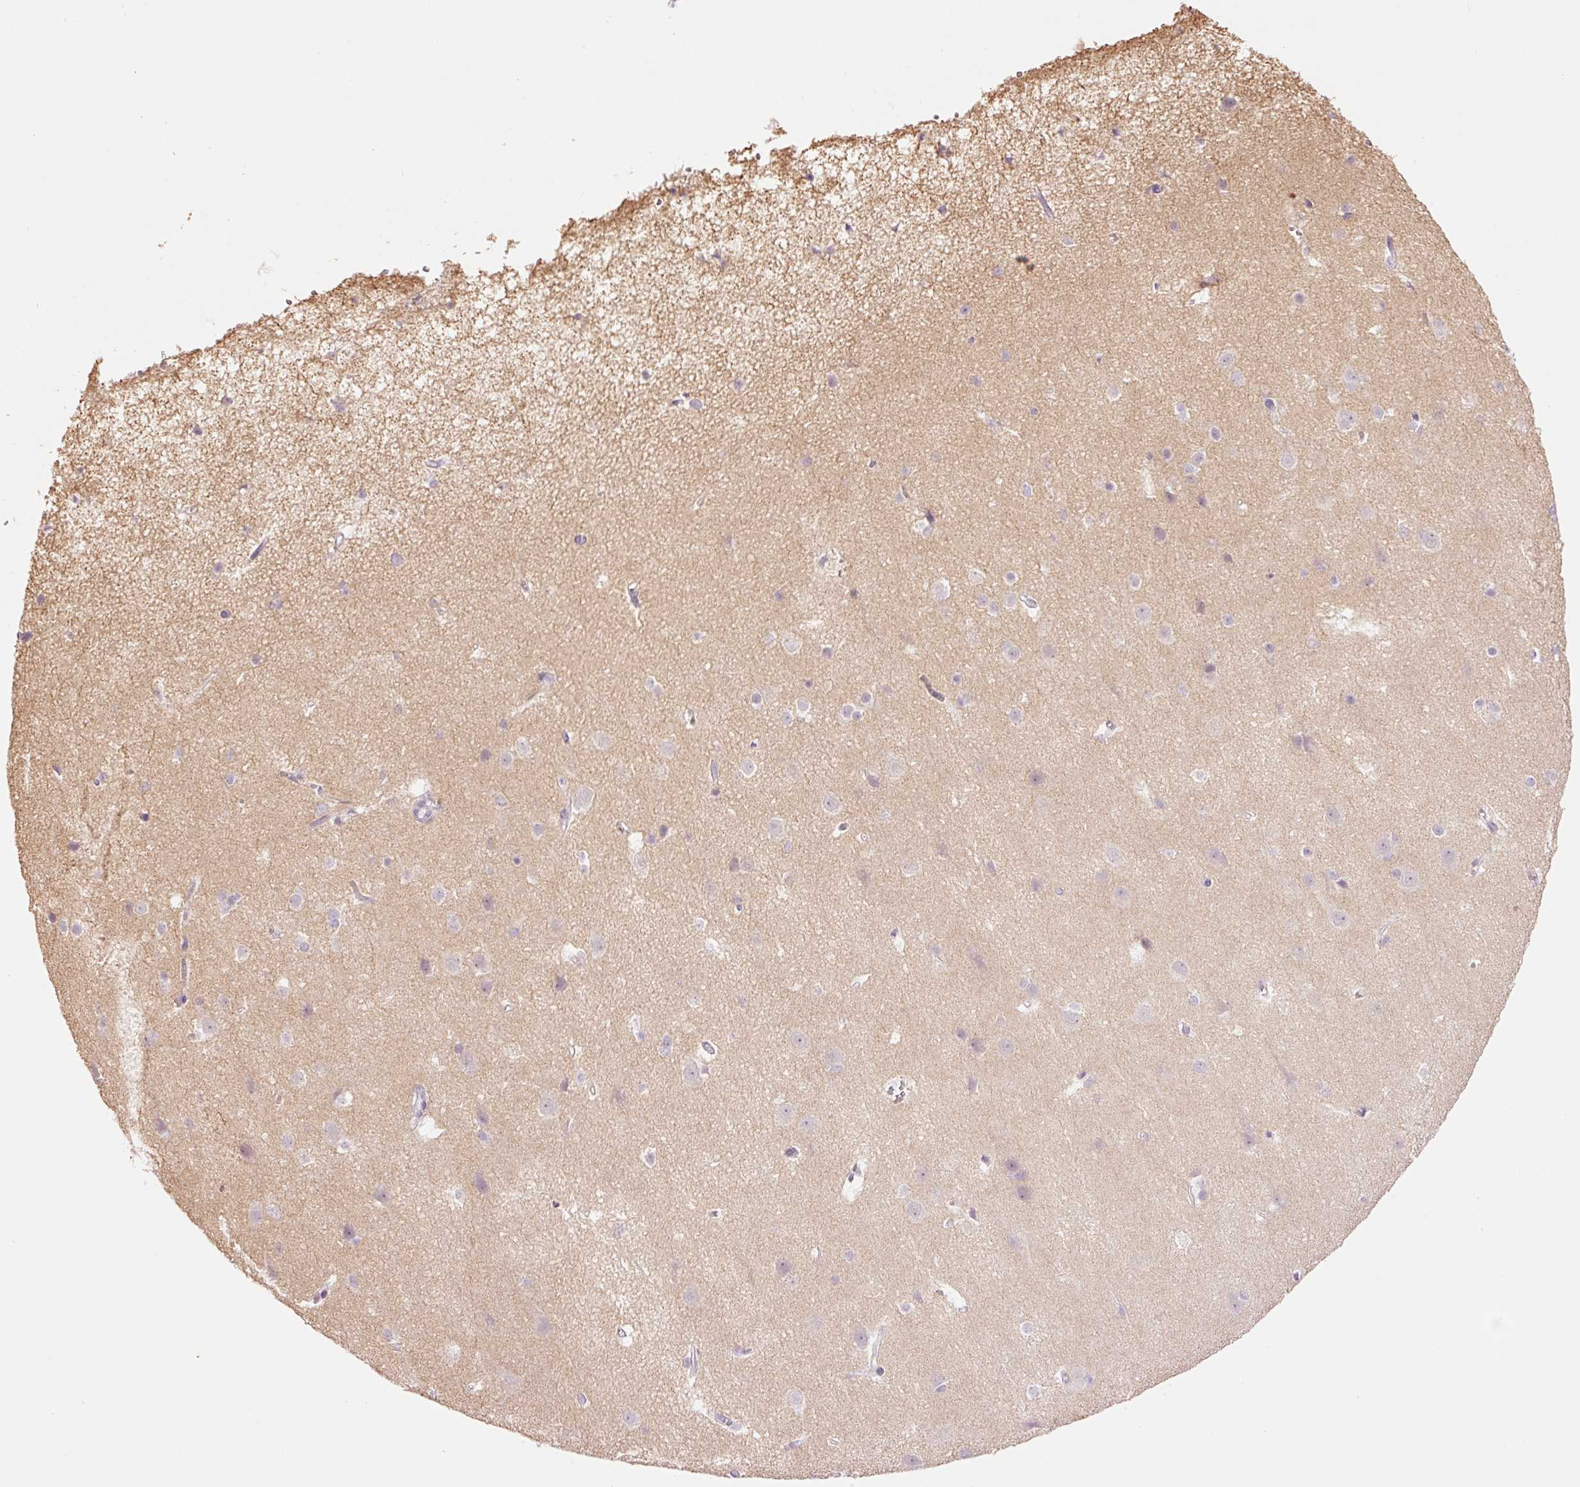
{"staining": {"intensity": "moderate", "quantity": "<25%", "location": "cytoplasmic/membranous"}, "tissue": "cerebral cortex", "cell_type": "Endothelial cells", "image_type": "normal", "snomed": [{"axis": "morphology", "description": "Normal tissue, NOS"}, {"axis": "topography", "description": "Cerebral cortex"}], "caption": "Protein expression analysis of normal human cerebral cortex reveals moderate cytoplasmic/membranous staining in approximately <25% of endothelial cells. (DAB = brown stain, brightfield microscopy at high magnification).", "gene": "LY6G6D", "patient": {"sex": "male", "age": 37}}